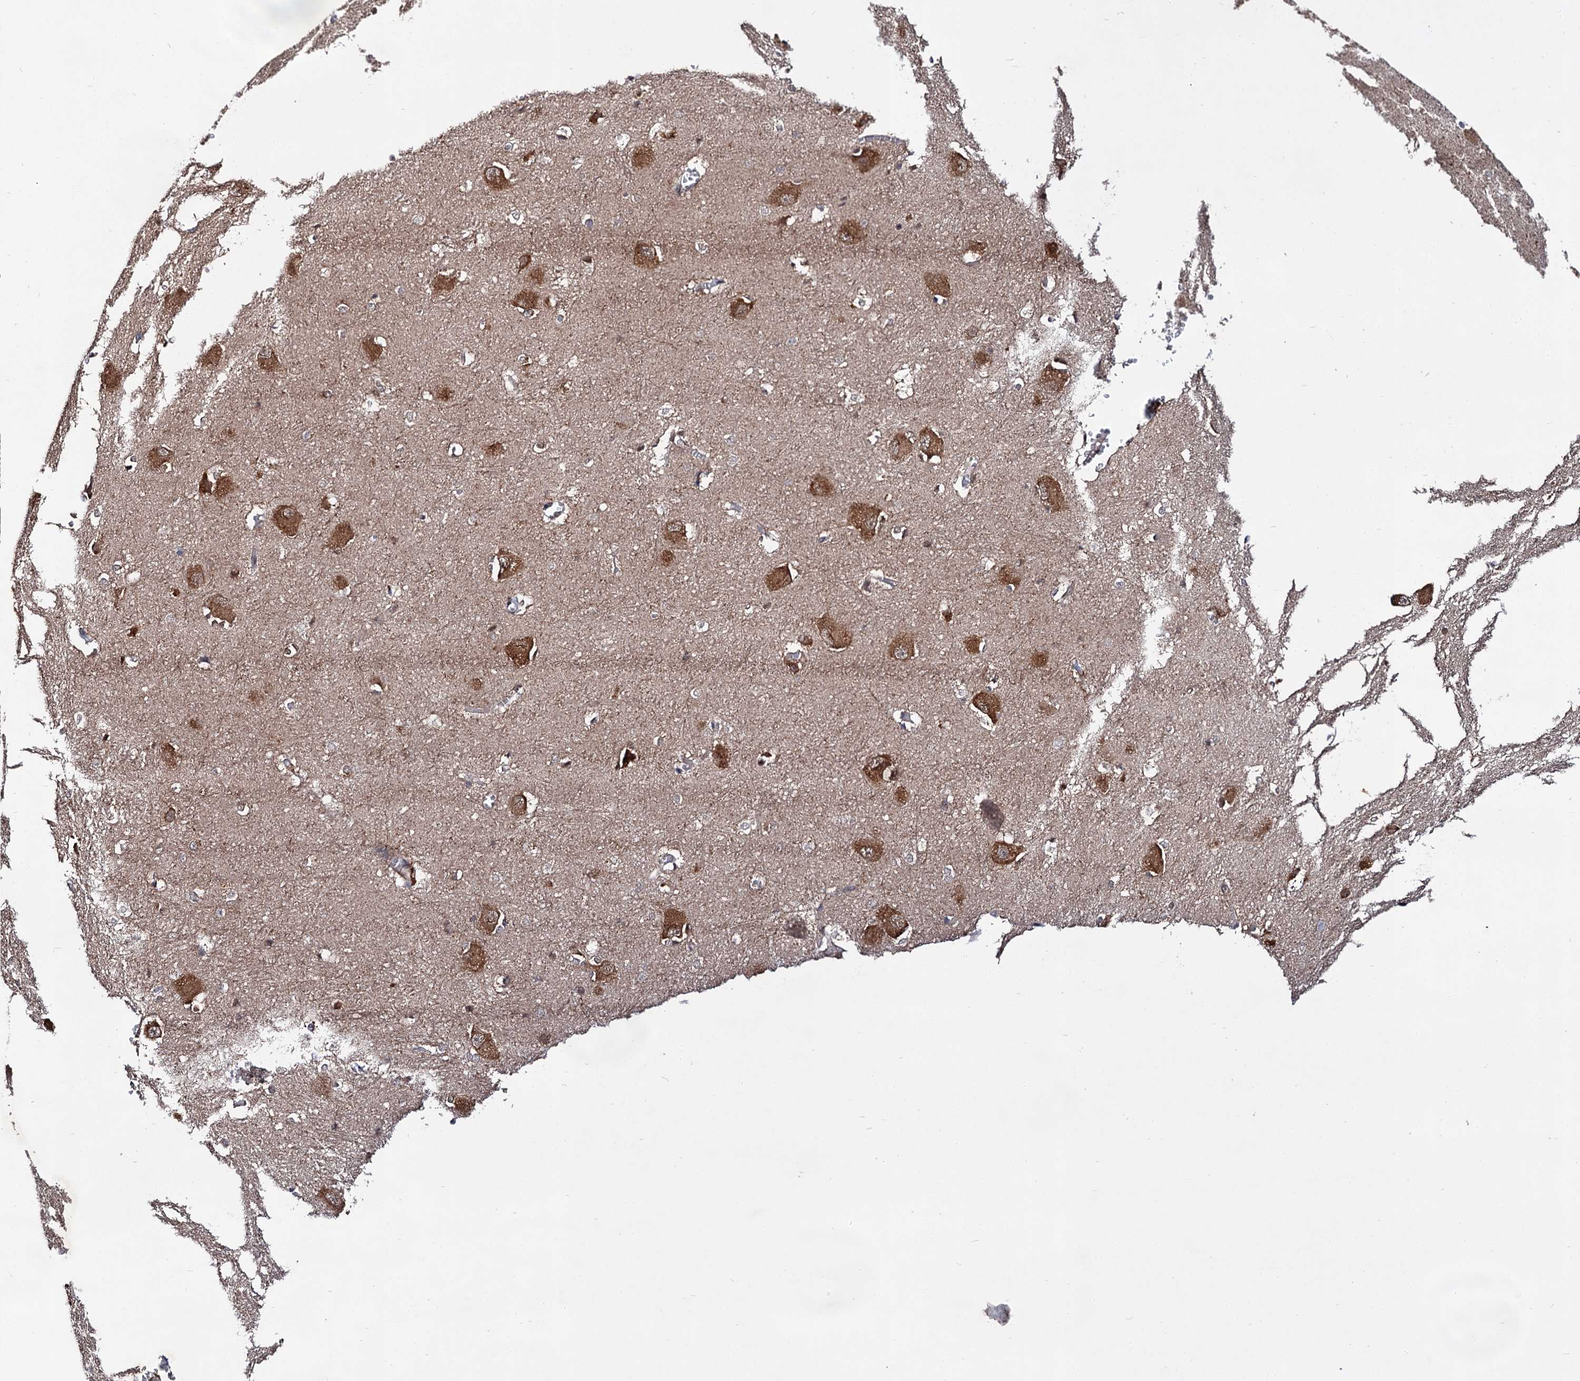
{"staining": {"intensity": "moderate", "quantity": "25%-75%", "location": "cytoplasmic/membranous"}, "tissue": "caudate", "cell_type": "Glial cells", "image_type": "normal", "snomed": [{"axis": "morphology", "description": "Normal tissue, NOS"}, {"axis": "topography", "description": "Lateral ventricle wall"}], "caption": "This is an image of immunohistochemistry (IHC) staining of unremarkable caudate, which shows moderate positivity in the cytoplasmic/membranous of glial cells.", "gene": "NAA25", "patient": {"sex": "male", "age": 37}}